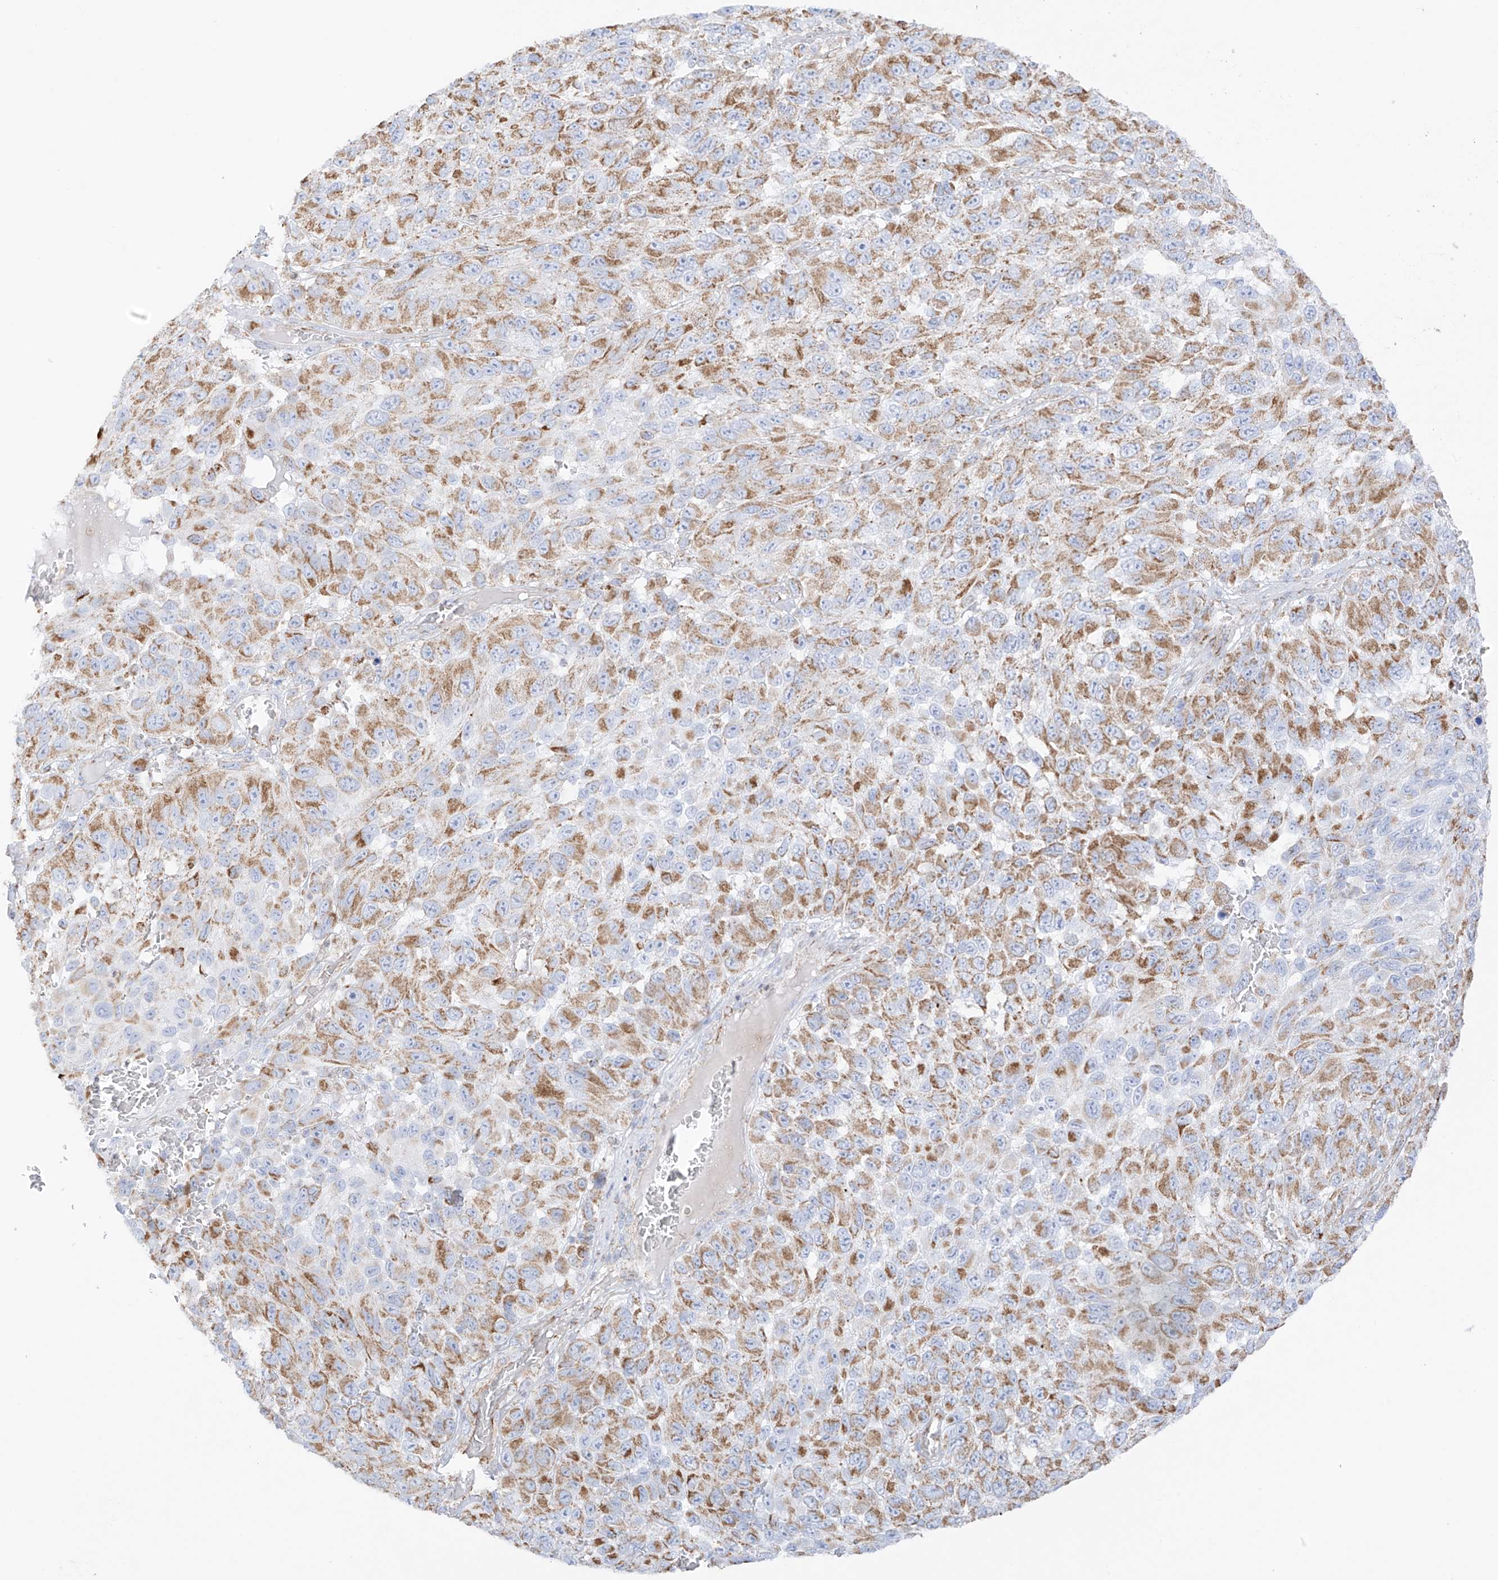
{"staining": {"intensity": "moderate", "quantity": ">75%", "location": "cytoplasmic/membranous"}, "tissue": "melanoma", "cell_type": "Tumor cells", "image_type": "cancer", "snomed": [{"axis": "morphology", "description": "Malignant melanoma, NOS"}, {"axis": "topography", "description": "Skin"}], "caption": "Protein staining shows moderate cytoplasmic/membranous staining in approximately >75% of tumor cells in melanoma.", "gene": "XKR3", "patient": {"sex": "female", "age": 96}}